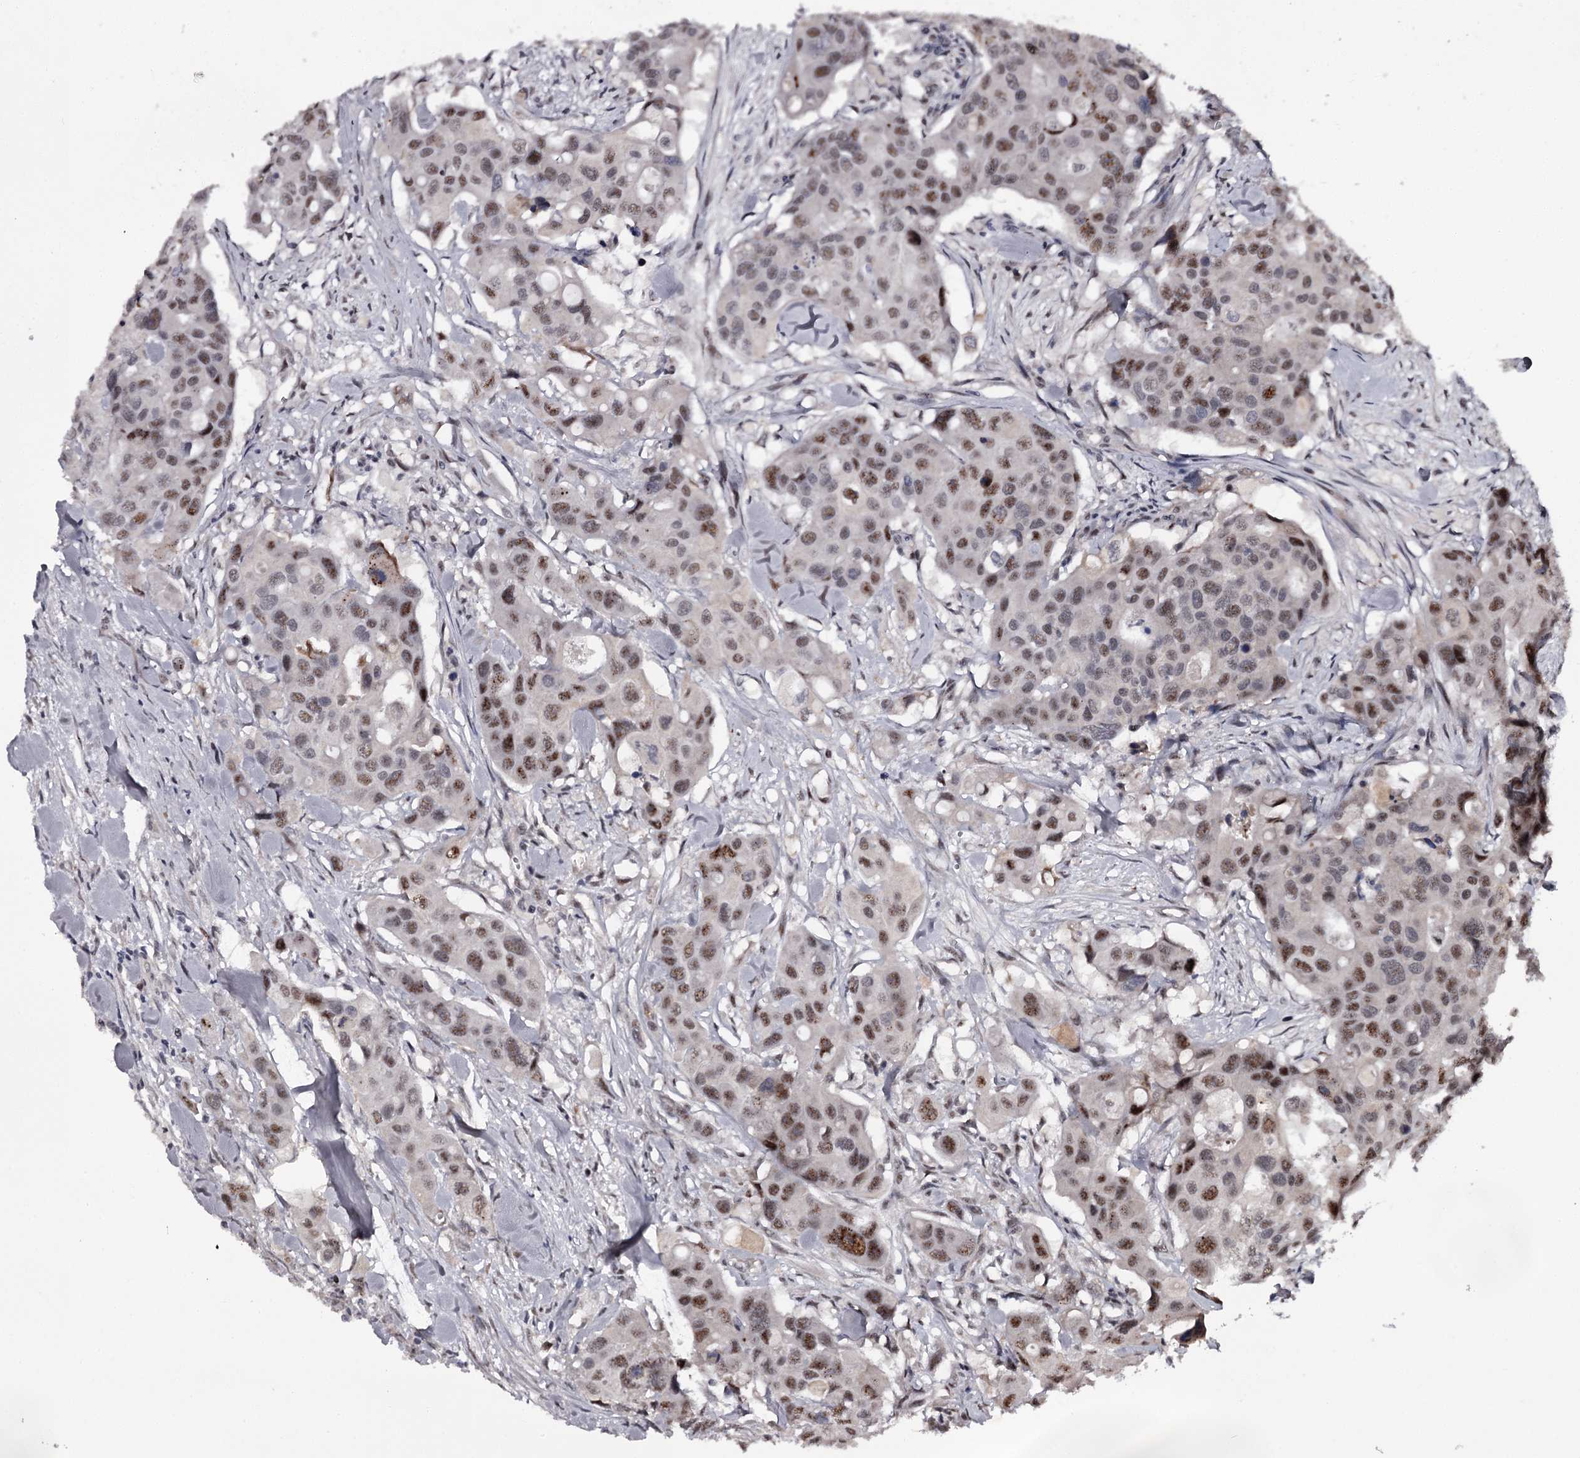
{"staining": {"intensity": "moderate", "quantity": "25%-75%", "location": "nuclear"}, "tissue": "colorectal cancer", "cell_type": "Tumor cells", "image_type": "cancer", "snomed": [{"axis": "morphology", "description": "Adenocarcinoma, NOS"}, {"axis": "topography", "description": "Colon"}], "caption": "Brown immunohistochemical staining in colorectal cancer (adenocarcinoma) shows moderate nuclear staining in about 25%-75% of tumor cells.", "gene": "RNF44", "patient": {"sex": "male", "age": 77}}